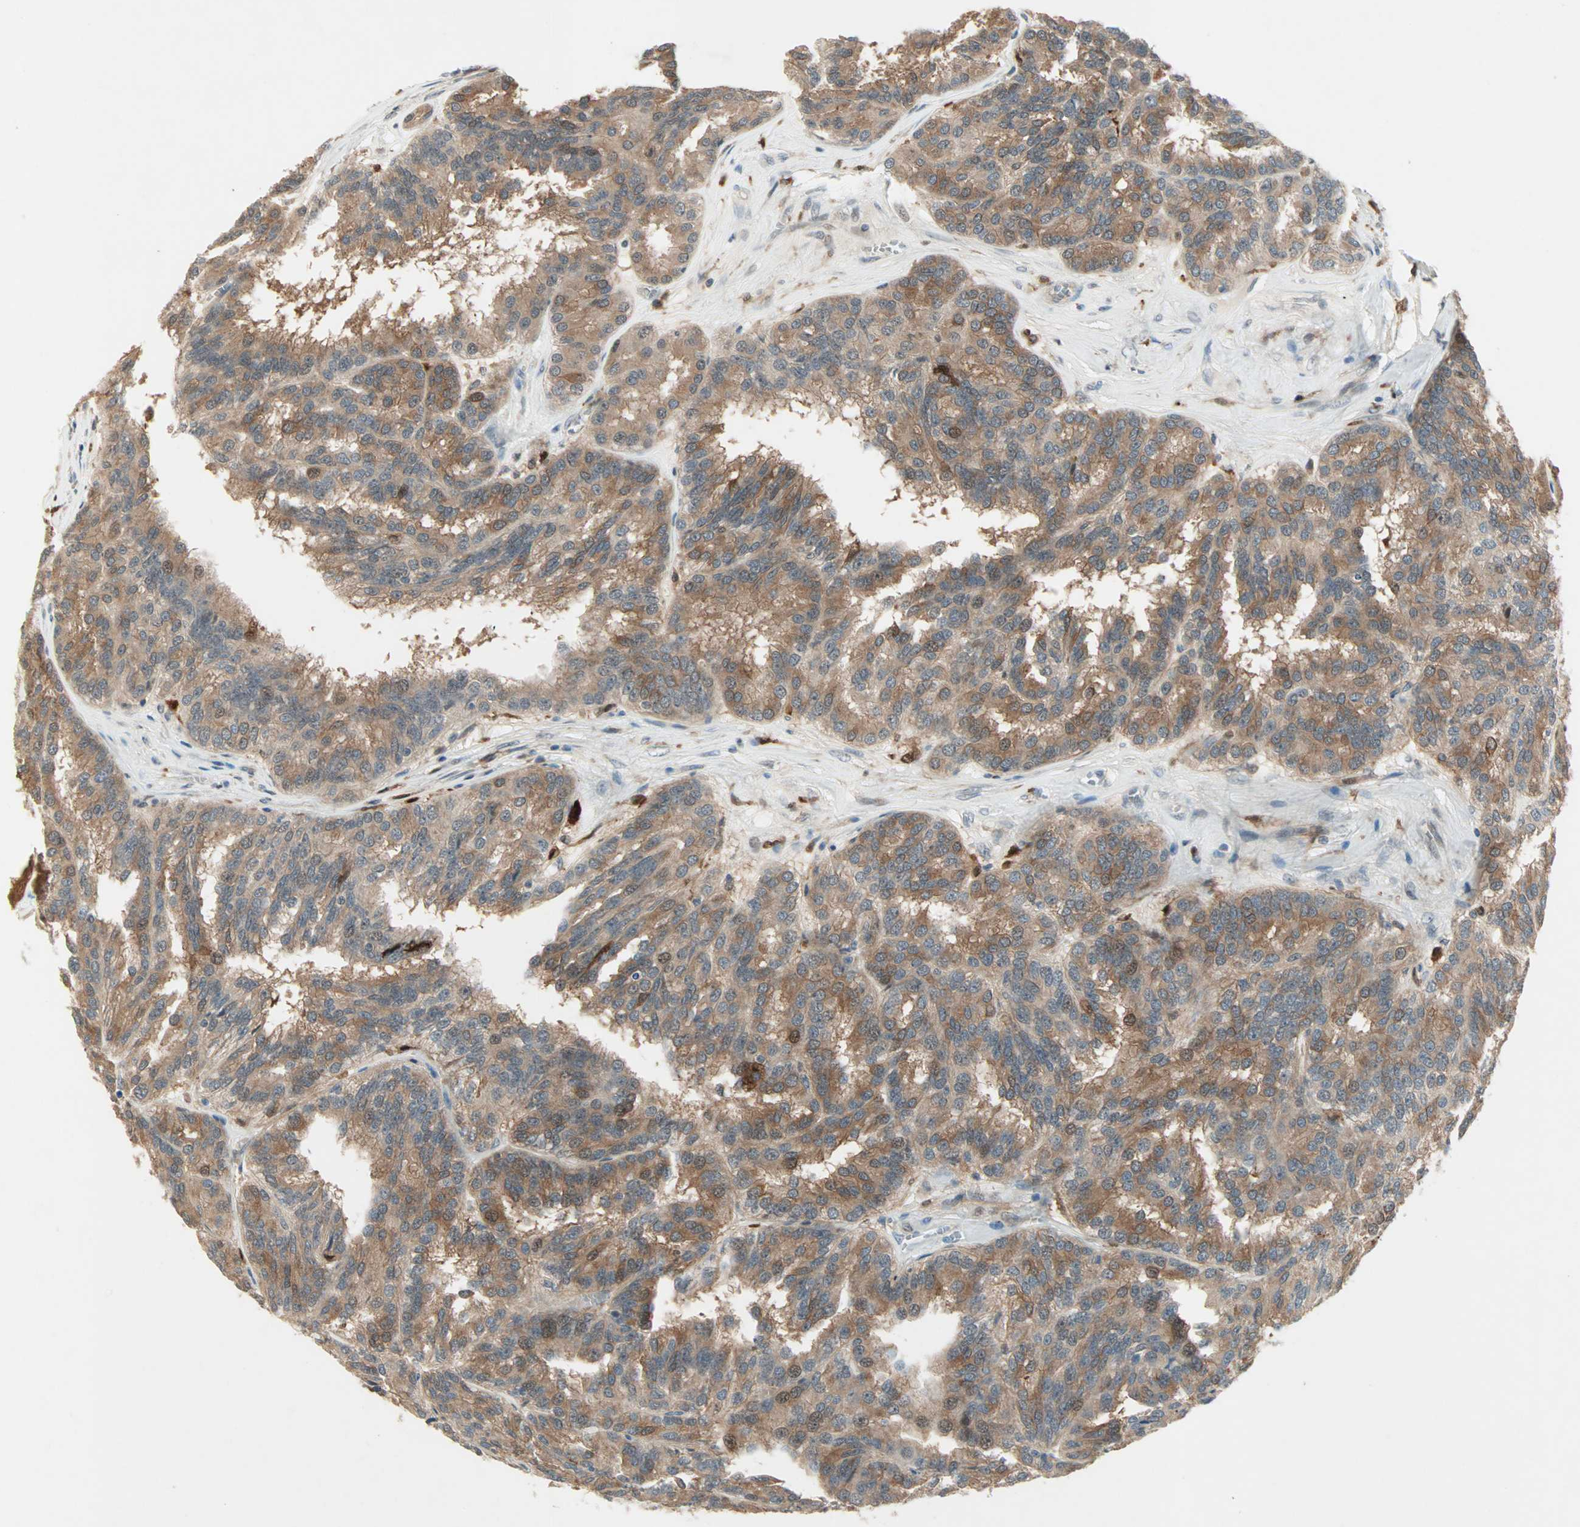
{"staining": {"intensity": "moderate", "quantity": ">75%", "location": "cytoplasmic/membranous,nuclear"}, "tissue": "renal cancer", "cell_type": "Tumor cells", "image_type": "cancer", "snomed": [{"axis": "morphology", "description": "Adenocarcinoma, NOS"}, {"axis": "topography", "description": "Kidney"}], "caption": "Renal cancer stained with a protein marker reveals moderate staining in tumor cells.", "gene": "RTL6", "patient": {"sex": "male", "age": 46}}